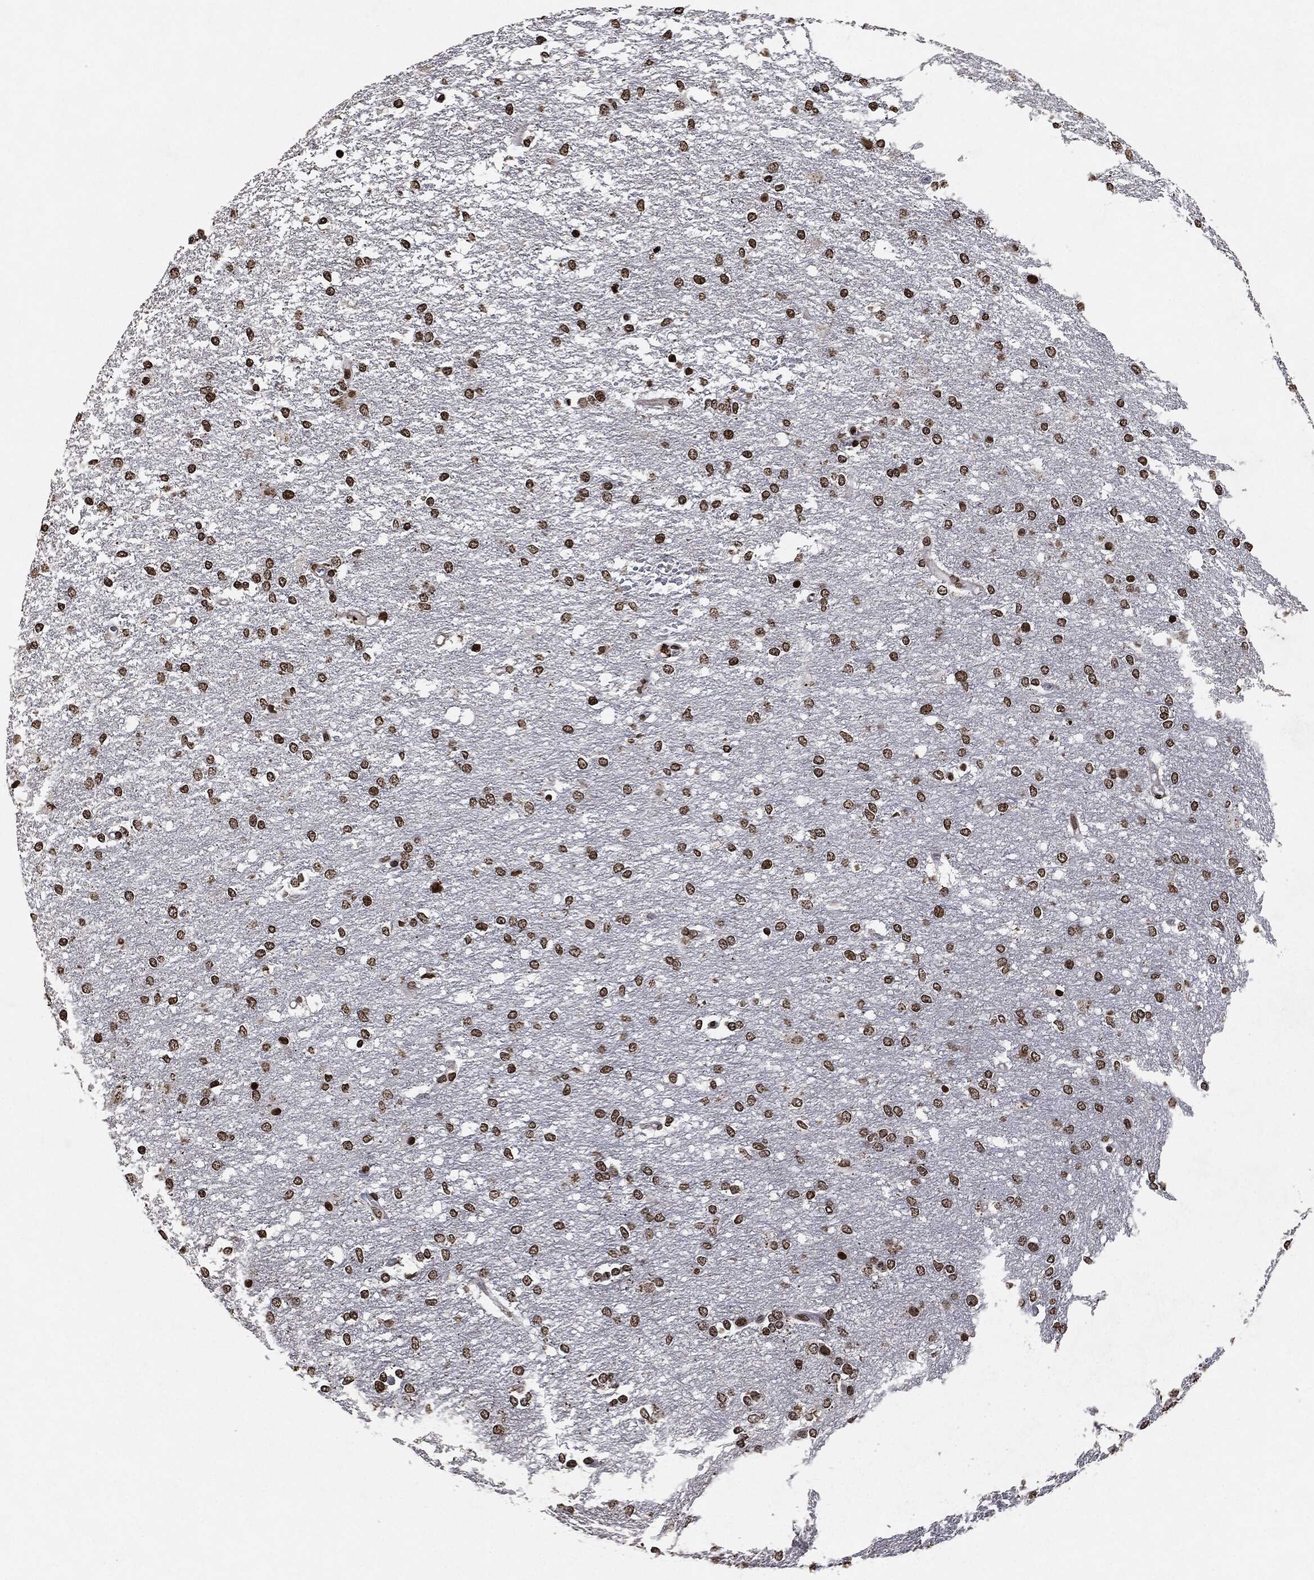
{"staining": {"intensity": "strong", "quantity": ">75%", "location": "nuclear"}, "tissue": "glioma", "cell_type": "Tumor cells", "image_type": "cancer", "snomed": [{"axis": "morphology", "description": "Glioma, malignant, High grade"}, {"axis": "topography", "description": "Brain"}], "caption": "Immunohistochemistry (IHC) (DAB (3,3'-diaminobenzidine)) staining of human malignant high-grade glioma shows strong nuclear protein positivity in approximately >75% of tumor cells.", "gene": "JUN", "patient": {"sex": "female", "age": 61}}